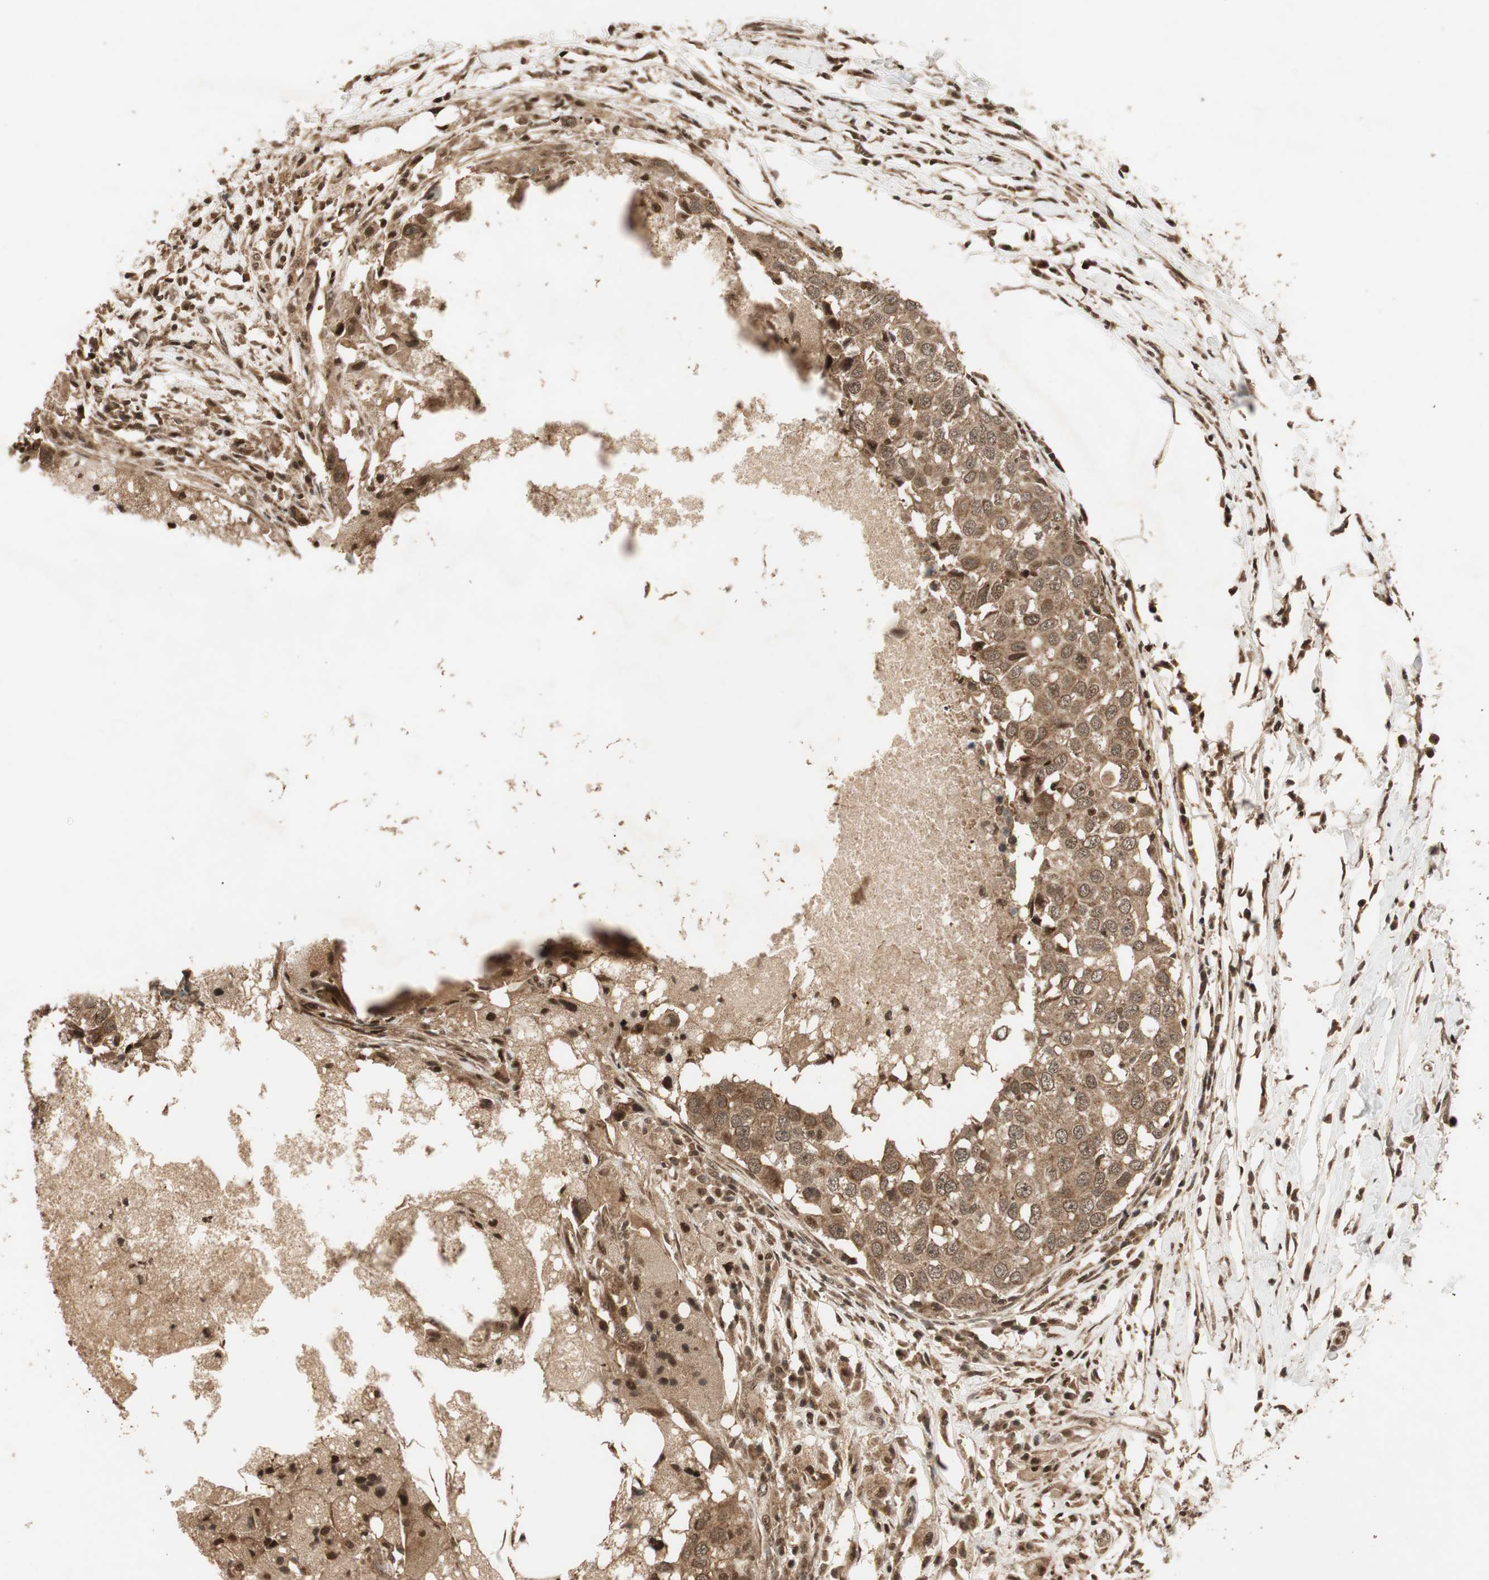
{"staining": {"intensity": "moderate", "quantity": ">75%", "location": "cytoplasmic/membranous,nuclear"}, "tissue": "breast cancer", "cell_type": "Tumor cells", "image_type": "cancer", "snomed": [{"axis": "morphology", "description": "Duct carcinoma"}, {"axis": "topography", "description": "Breast"}], "caption": "Breast invasive ductal carcinoma stained with a protein marker demonstrates moderate staining in tumor cells.", "gene": "RPA3", "patient": {"sex": "female", "age": 27}}